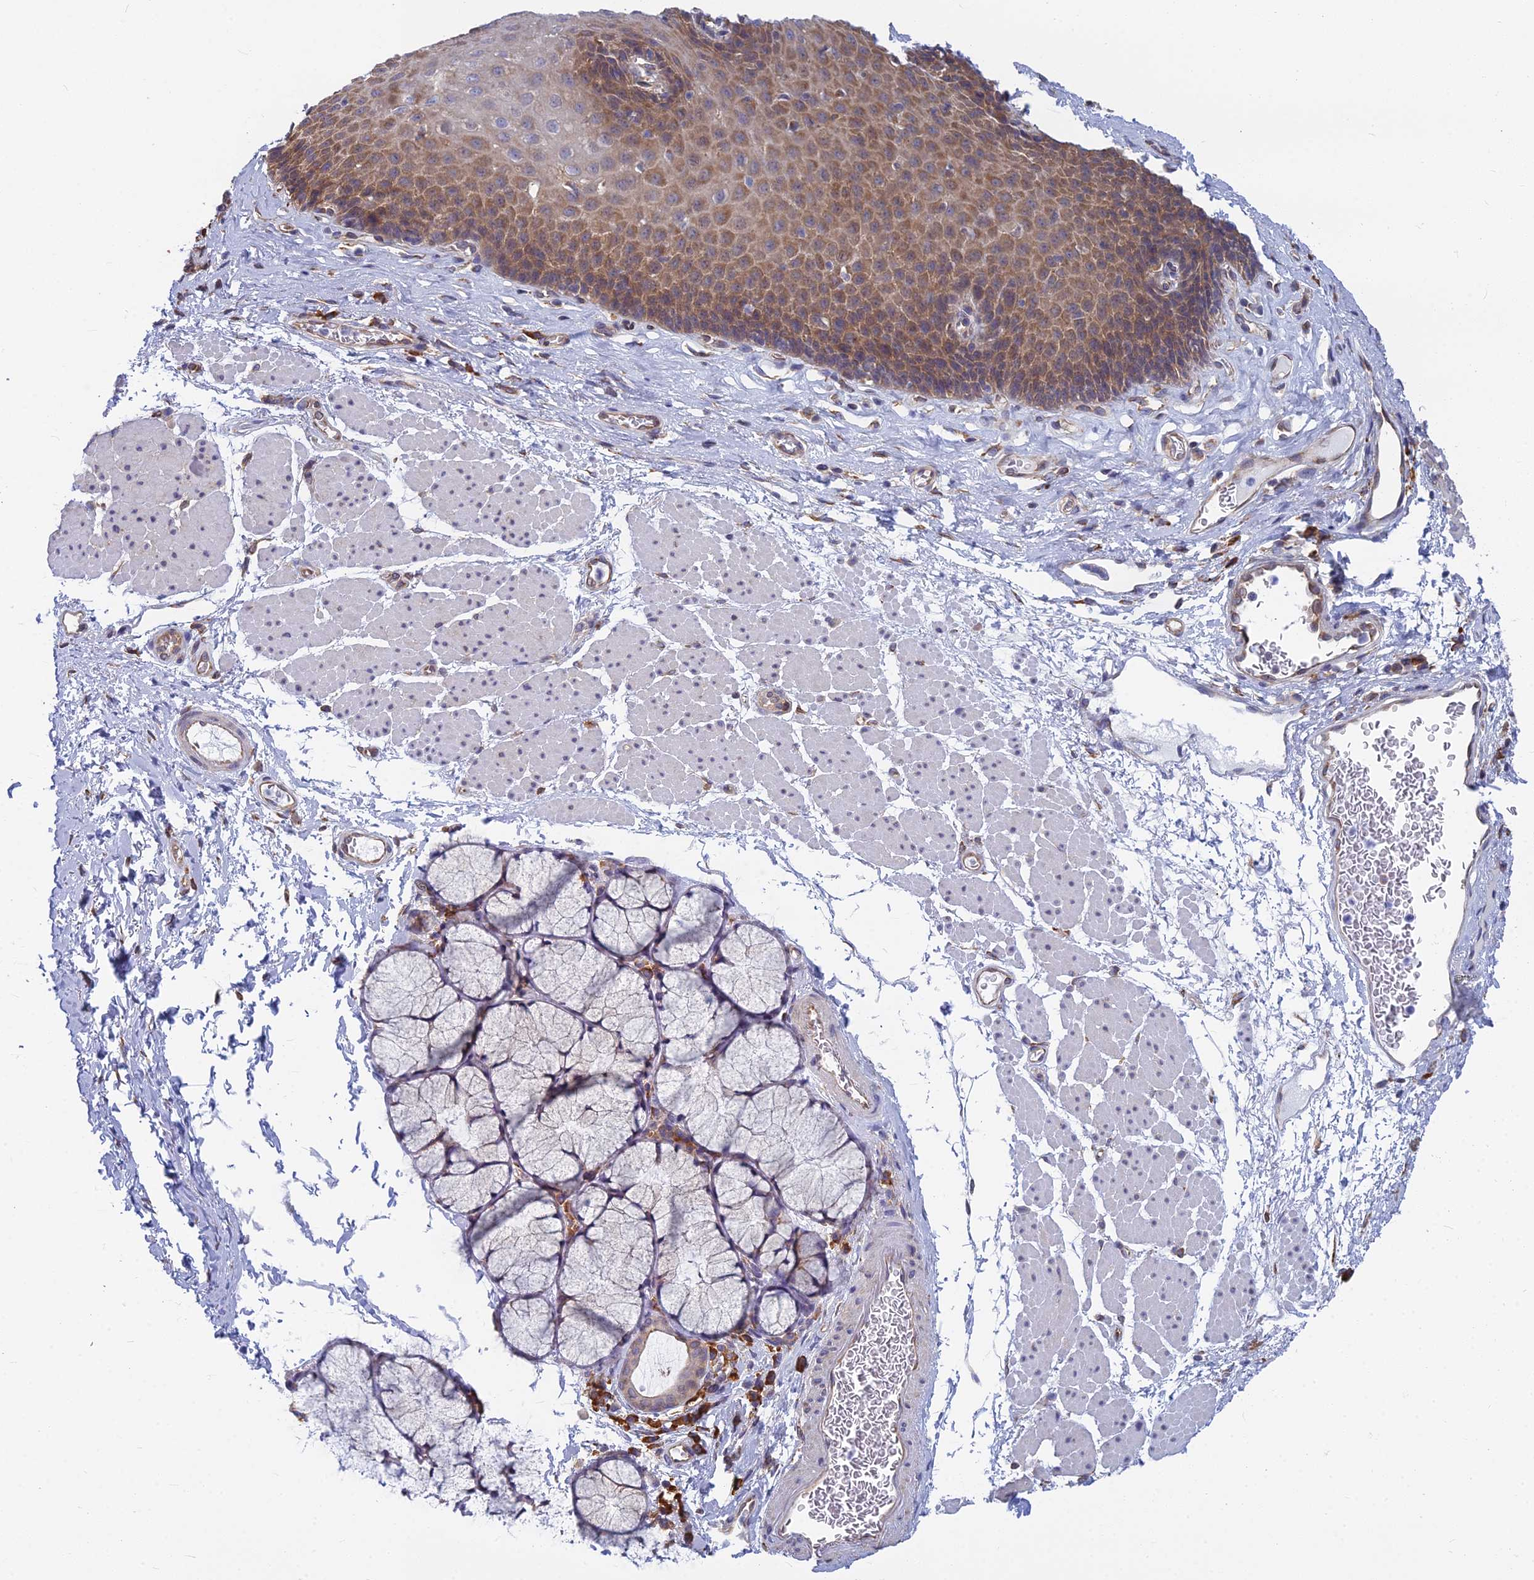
{"staining": {"intensity": "moderate", "quantity": ">75%", "location": "cytoplasmic/membranous"}, "tissue": "esophagus", "cell_type": "Squamous epithelial cells", "image_type": "normal", "snomed": [{"axis": "morphology", "description": "Normal tissue, NOS"}, {"axis": "topography", "description": "Esophagus"}], "caption": "Squamous epithelial cells demonstrate medium levels of moderate cytoplasmic/membranous positivity in about >75% of cells in normal human esophagus. (DAB (3,3'-diaminobenzidine) = brown stain, brightfield microscopy at high magnification).", "gene": "KIAA1143", "patient": {"sex": "female", "age": 66}}